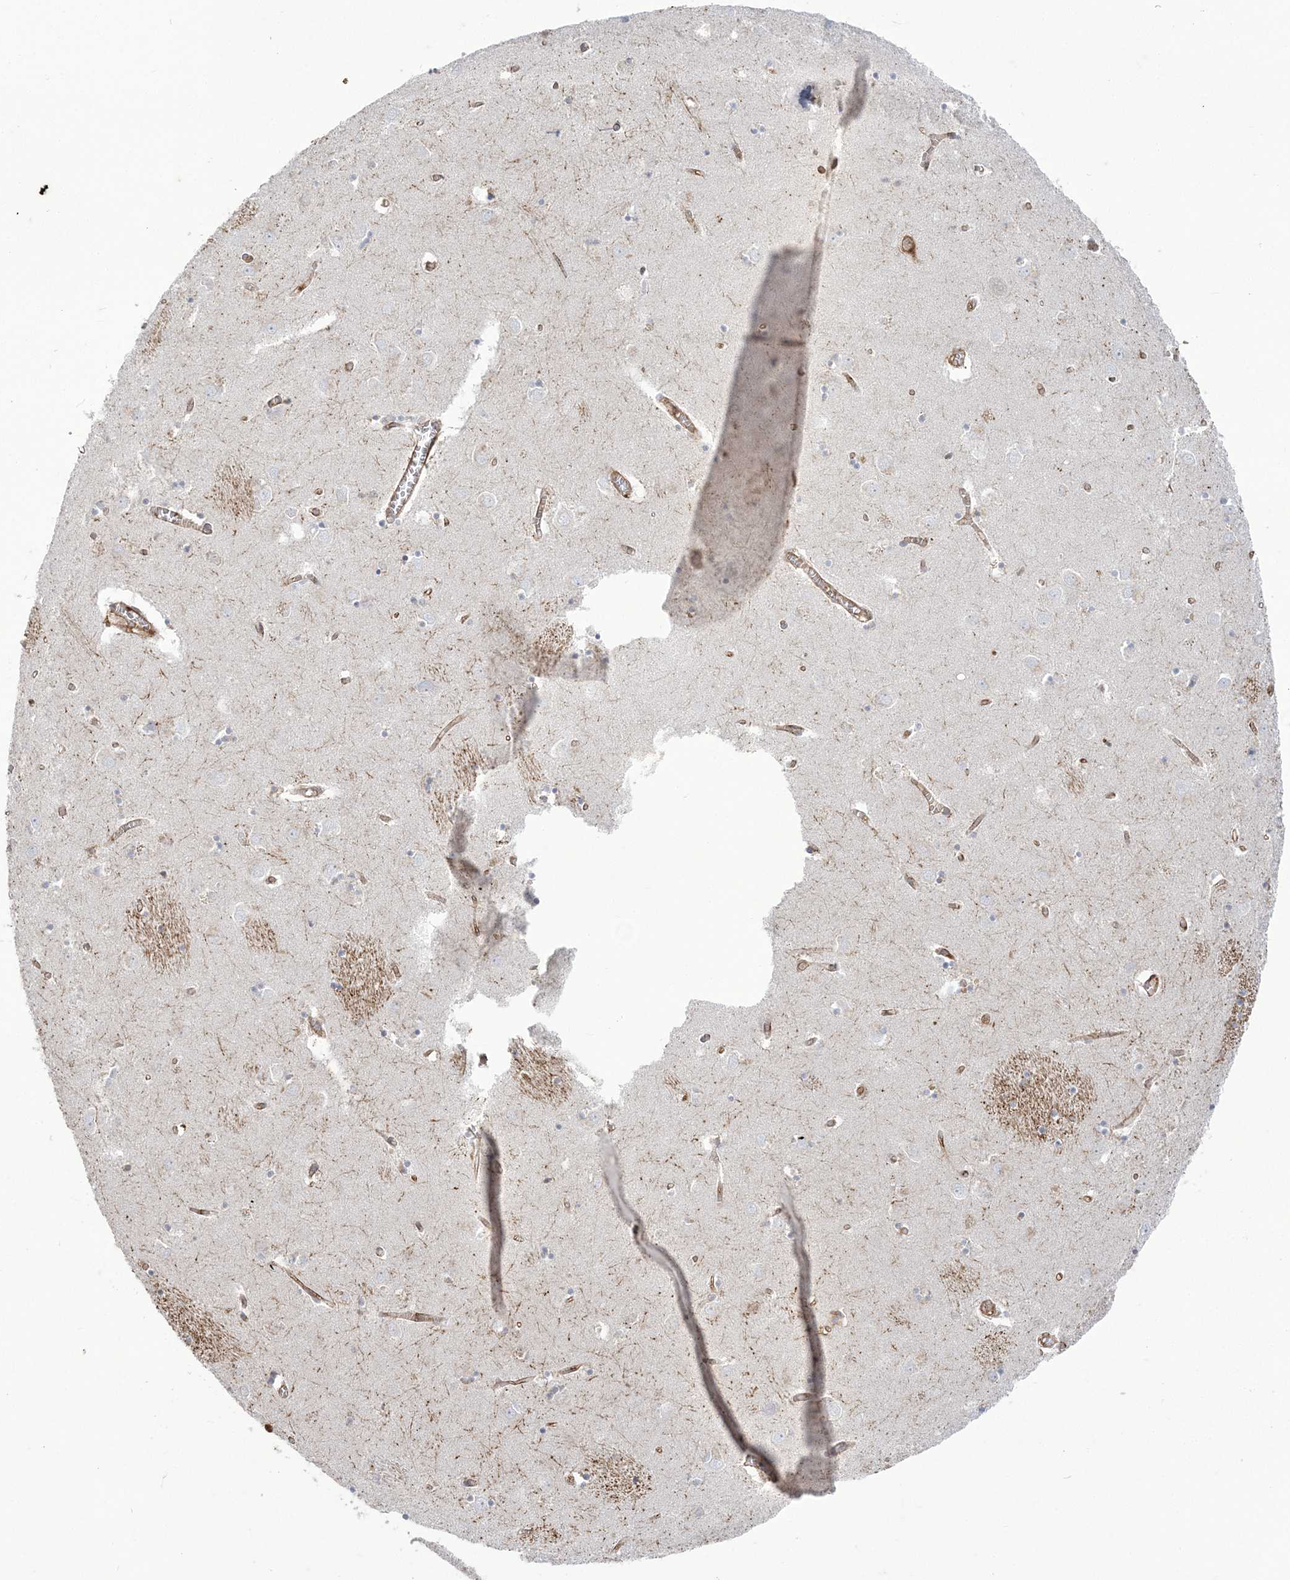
{"staining": {"intensity": "negative", "quantity": "none", "location": "none"}, "tissue": "caudate", "cell_type": "Glial cells", "image_type": "normal", "snomed": [{"axis": "morphology", "description": "Normal tissue, NOS"}, {"axis": "topography", "description": "Lateral ventricle wall"}], "caption": "The IHC image has no significant expression in glial cells of caudate. (DAB immunohistochemistry (IHC) with hematoxylin counter stain).", "gene": "DERL3", "patient": {"sex": "male", "age": 70}}